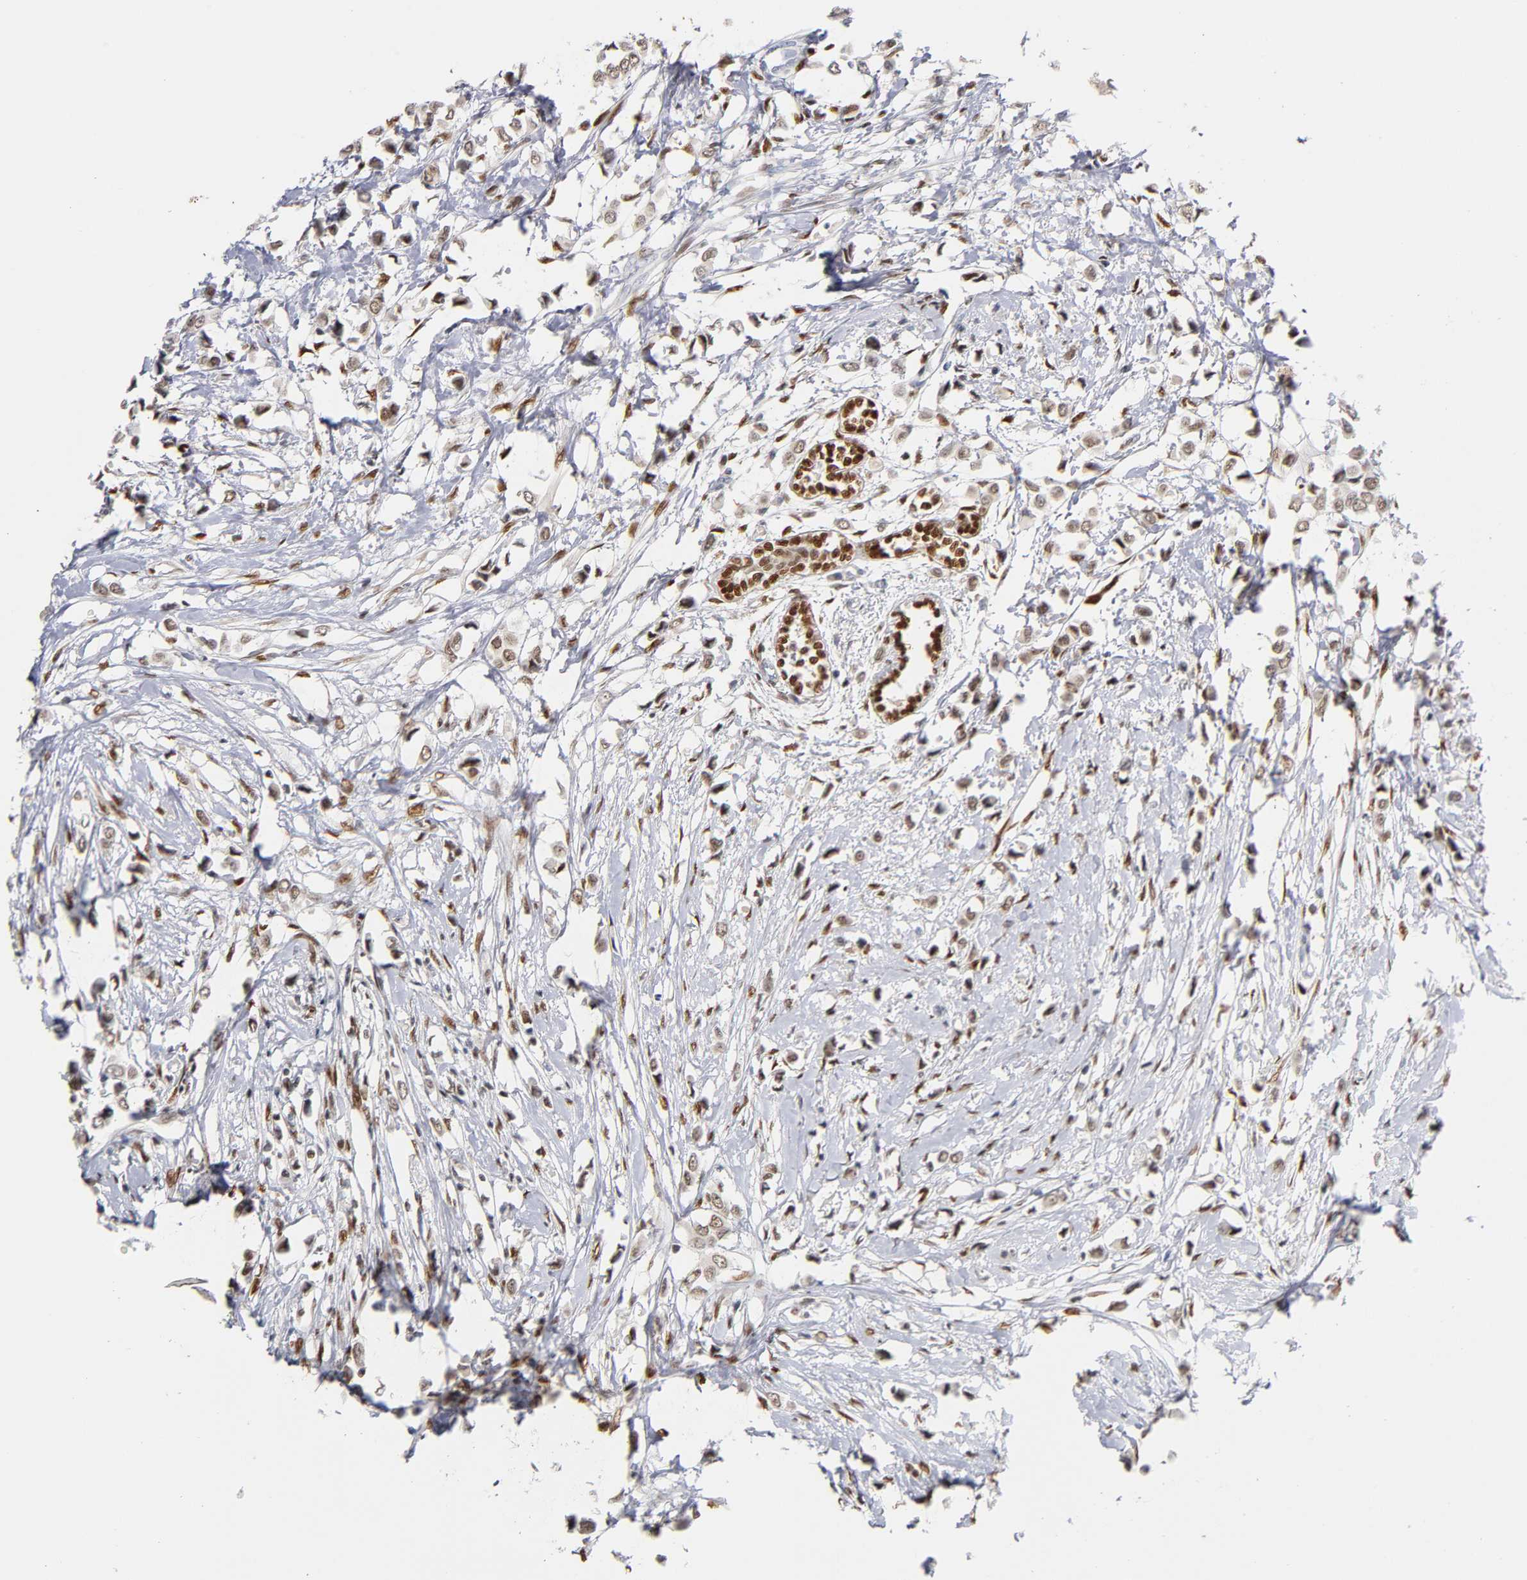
{"staining": {"intensity": "weak", "quantity": ">75%", "location": "nuclear"}, "tissue": "breast cancer", "cell_type": "Tumor cells", "image_type": "cancer", "snomed": [{"axis": "morphology", "description": "Lobular carcinoma"}, {"axis": "topography", "description": "Breast"}], "caption": "Lobular carcinoma (breast) stained for a protein (brown) shows weak nuclear positive positivity in about >75% of tumor cells.", "gene": "RUNX1", "patient": {"sex": "female", "age": 51}}